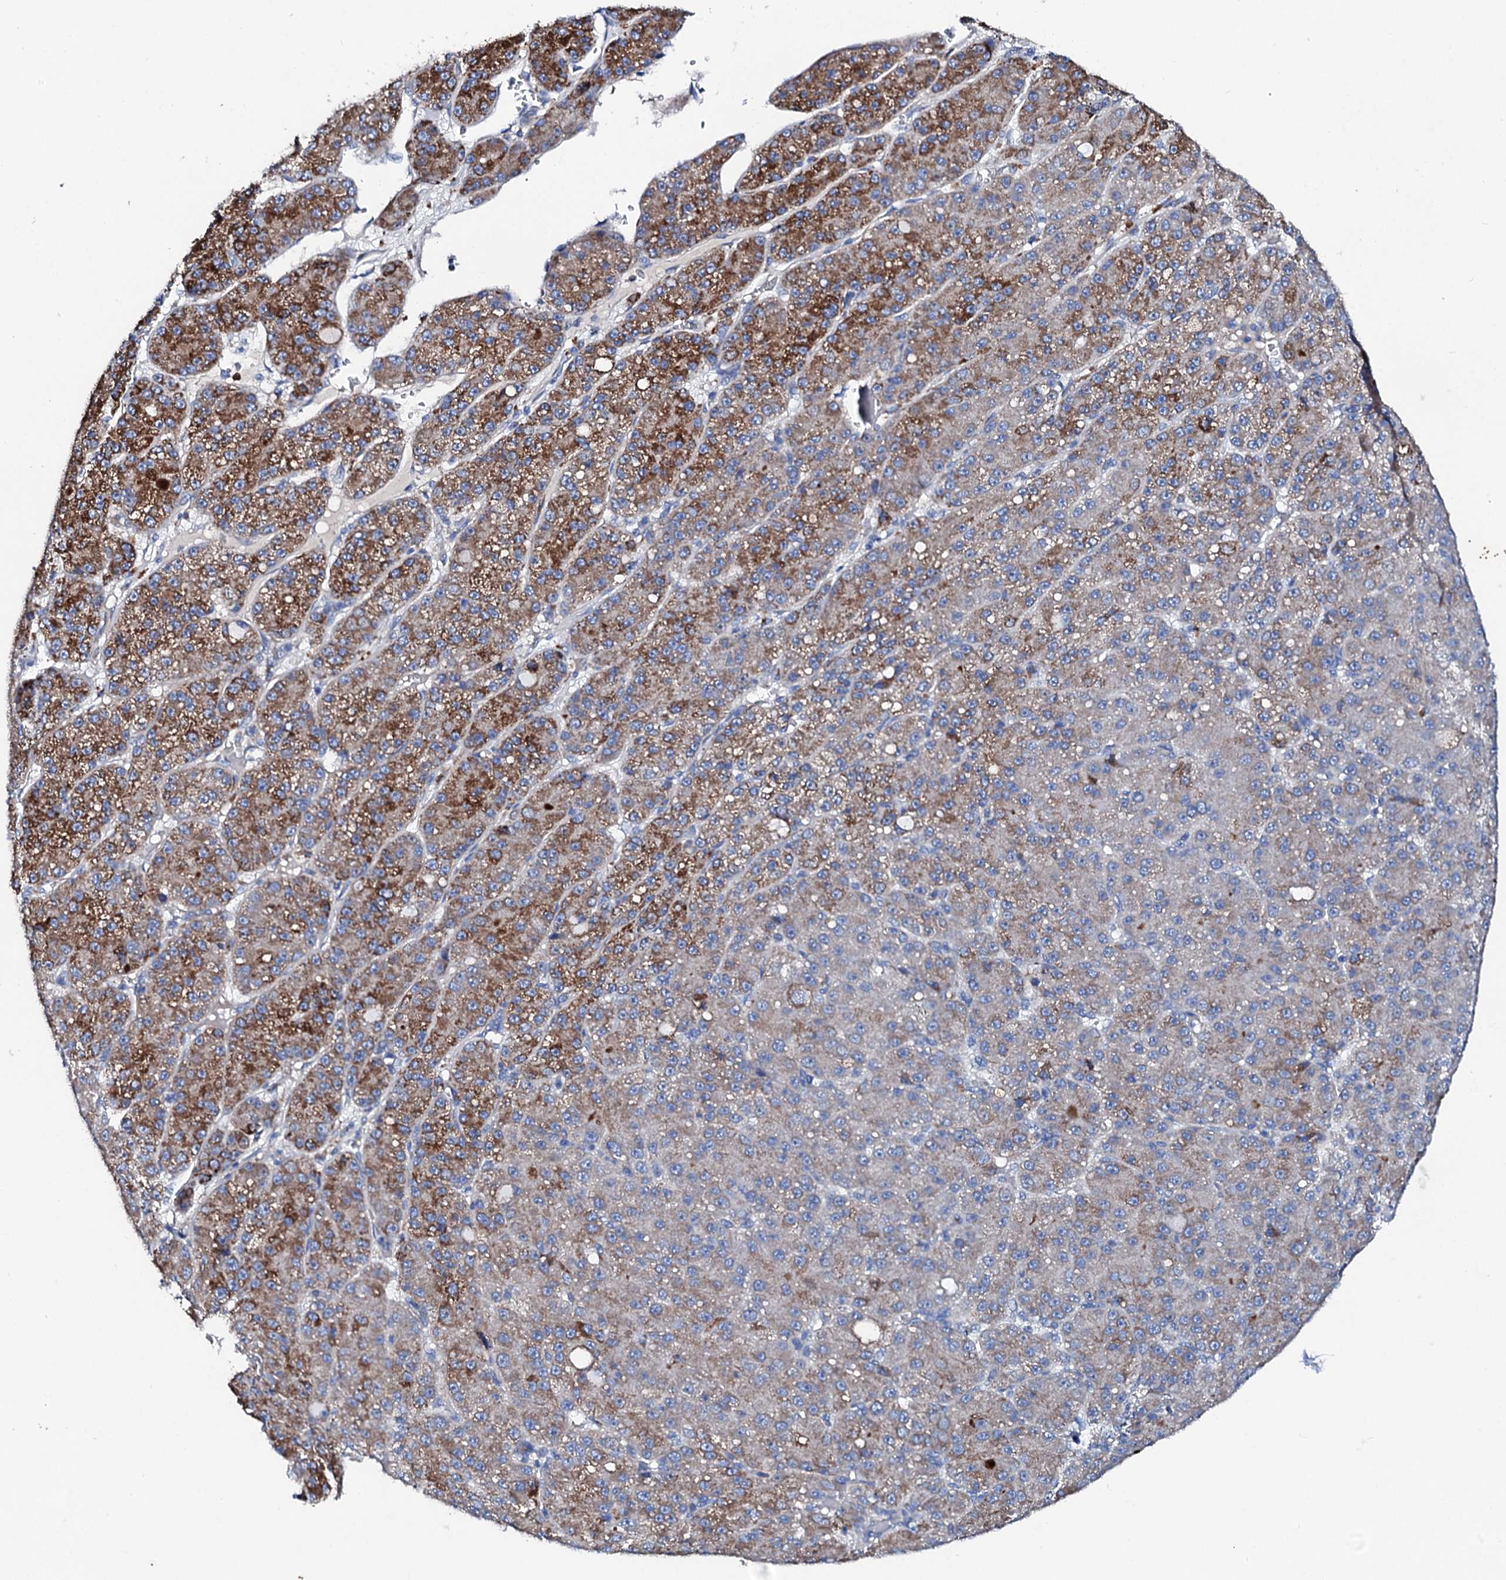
{"staining": {"intensity": "strong", "quantity": "25%-75%", "location": "cytoplasmic/membranous"}, "tissue": "liver cancer", "cell_type": "Tumor cells", "image_type": "cancer", "snomed": [{"axis": "morphology", "description": "Carcinoma, Hepatocellular, NOS"}, {"axis": "topography", "description": "Liver"}], "caption": "Human liver cancer stained for a protein (brown) demonstrates strong cytoplasmic/membranous positive staining in about 25%-75% of tumor cells.", "gene": "KLHL32", "patient": {"sex": "male", "age": 67}}